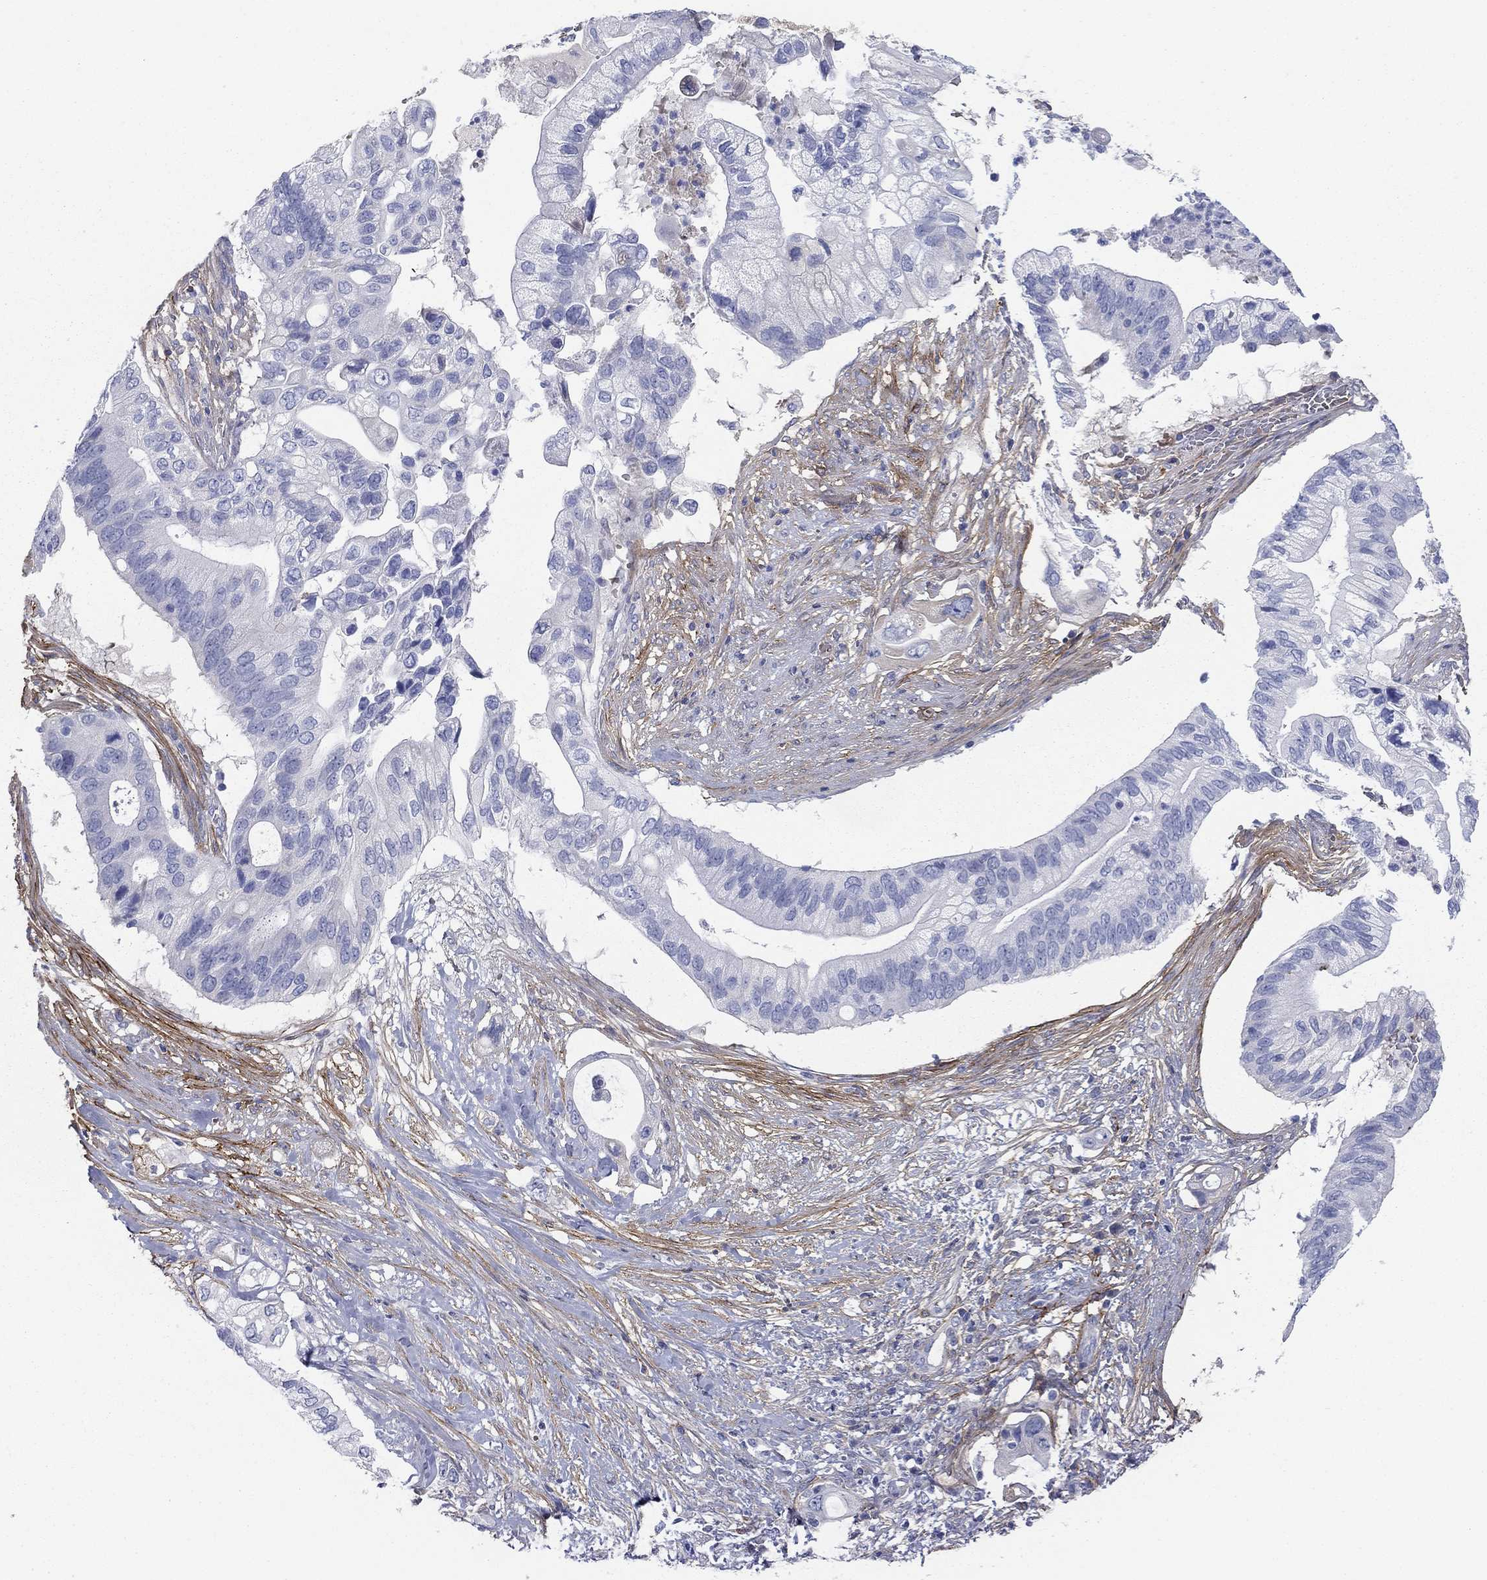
{"staining": {"intensity": "negative", "quantity": "none", "location": "none"}, "tissue": "pancreatic cancer", "cell_type": "Tumor cells", "image_type": "cancer", "snomed": [{"axis": "morphology", "description": "Adenocarcinoma, NOS"}, {"axis": "topography", "description": "Pancreas"}], "caption": "Micrograph shows no protein staining in tumor cells of pancreatic cancer tissue. (Immunohistochemistry (ihc), brightfield microscopy, high magnification).", "gene": "GPC1", "patient": {"sex": "female", "age": 72}}